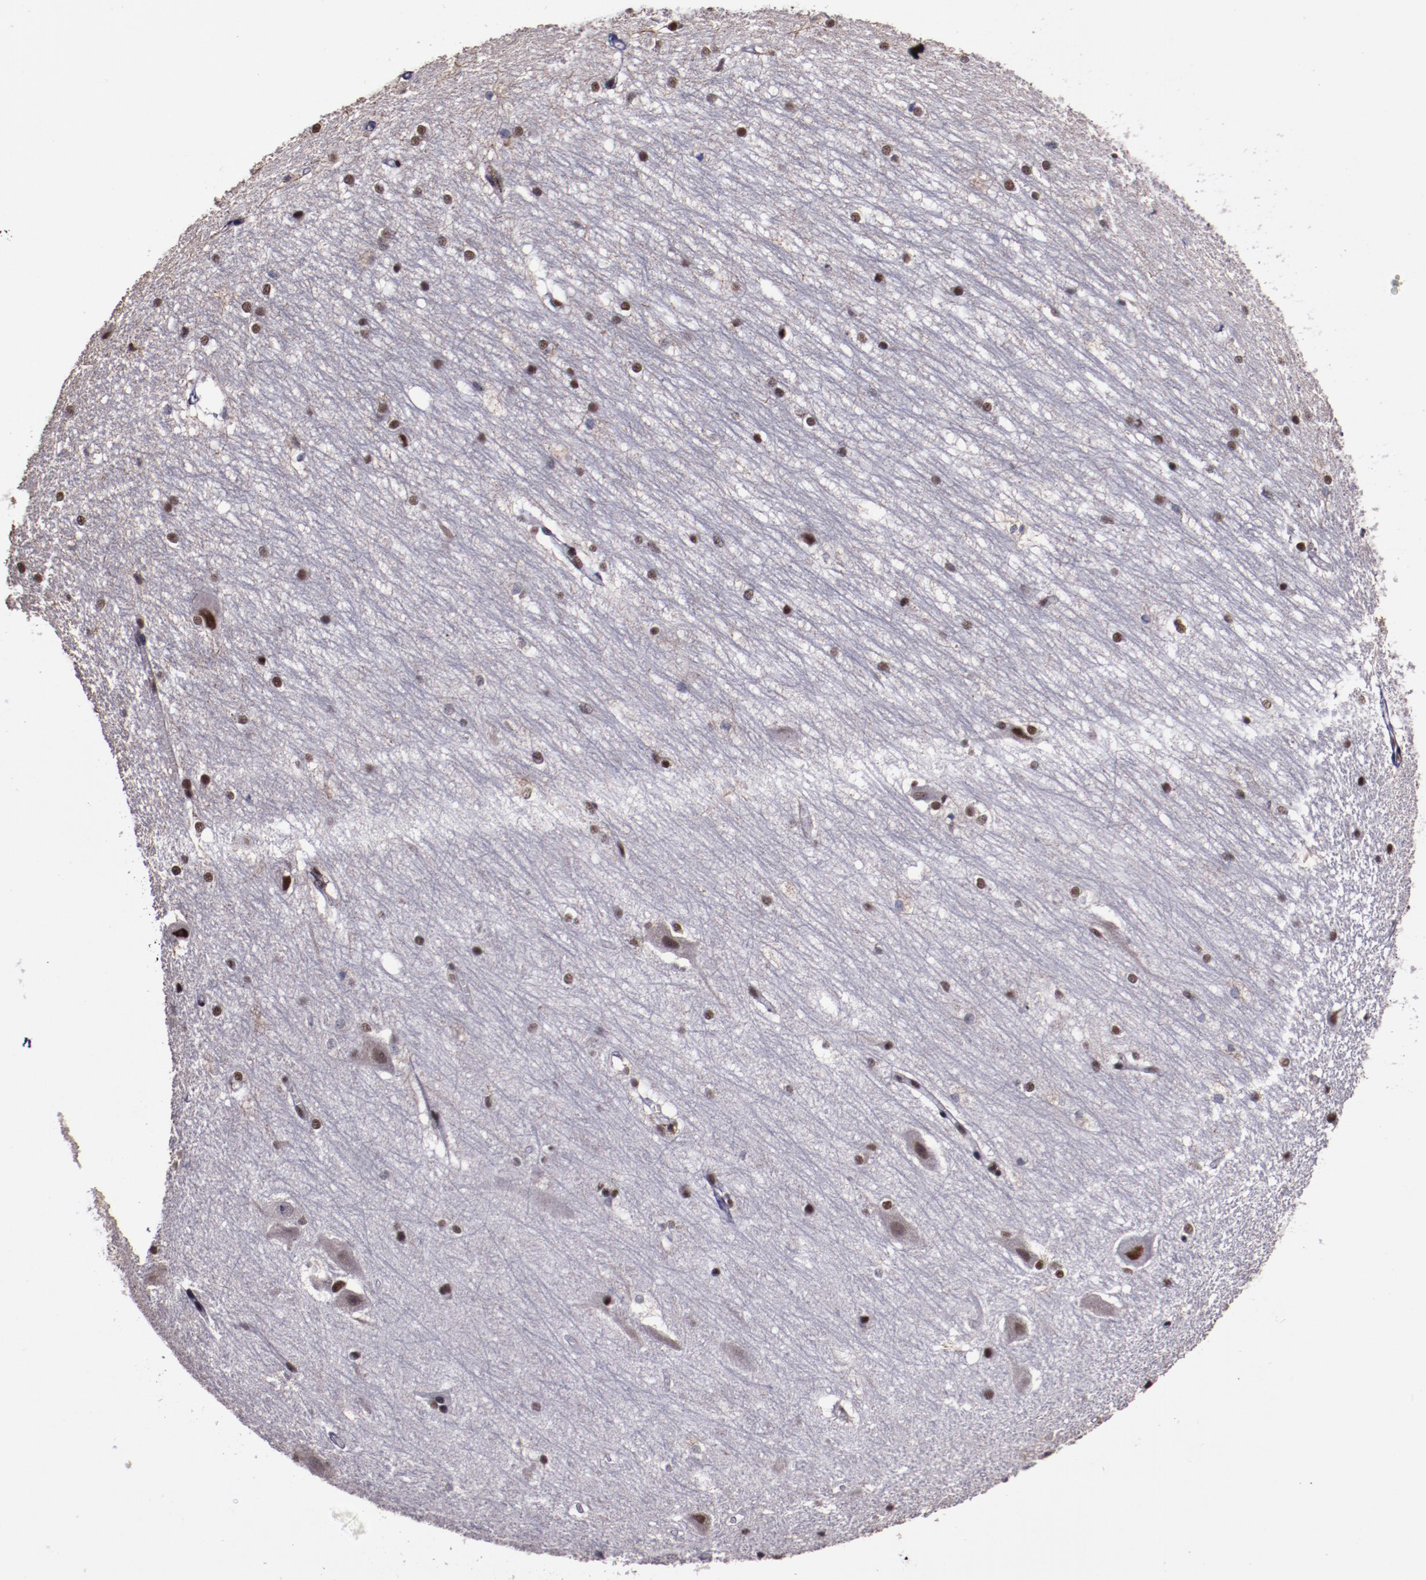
{"staining": {"intensity": "moderate", "quantity": "25%-75%", "location": "nuclear"}, "tissue": "hippocampus", "cell_type": "Glial cells", "image_type": "normal", "snomed": [{"axis": "morphology", "description": "Normal tissue, NOS"}, {"axis": "topography", "description": "Hippocampus"}], "caption": "High-magnification brightfield microscopy of benign hippocampus stained with DAB (brown) and counterstained with hematoxylin (blue). glial cells exhibit moderate nuclear staining is seen in about25%-75% of cells.", "gene": "PPP4R3A", "patient": {"sex": "female", "age": 19}}